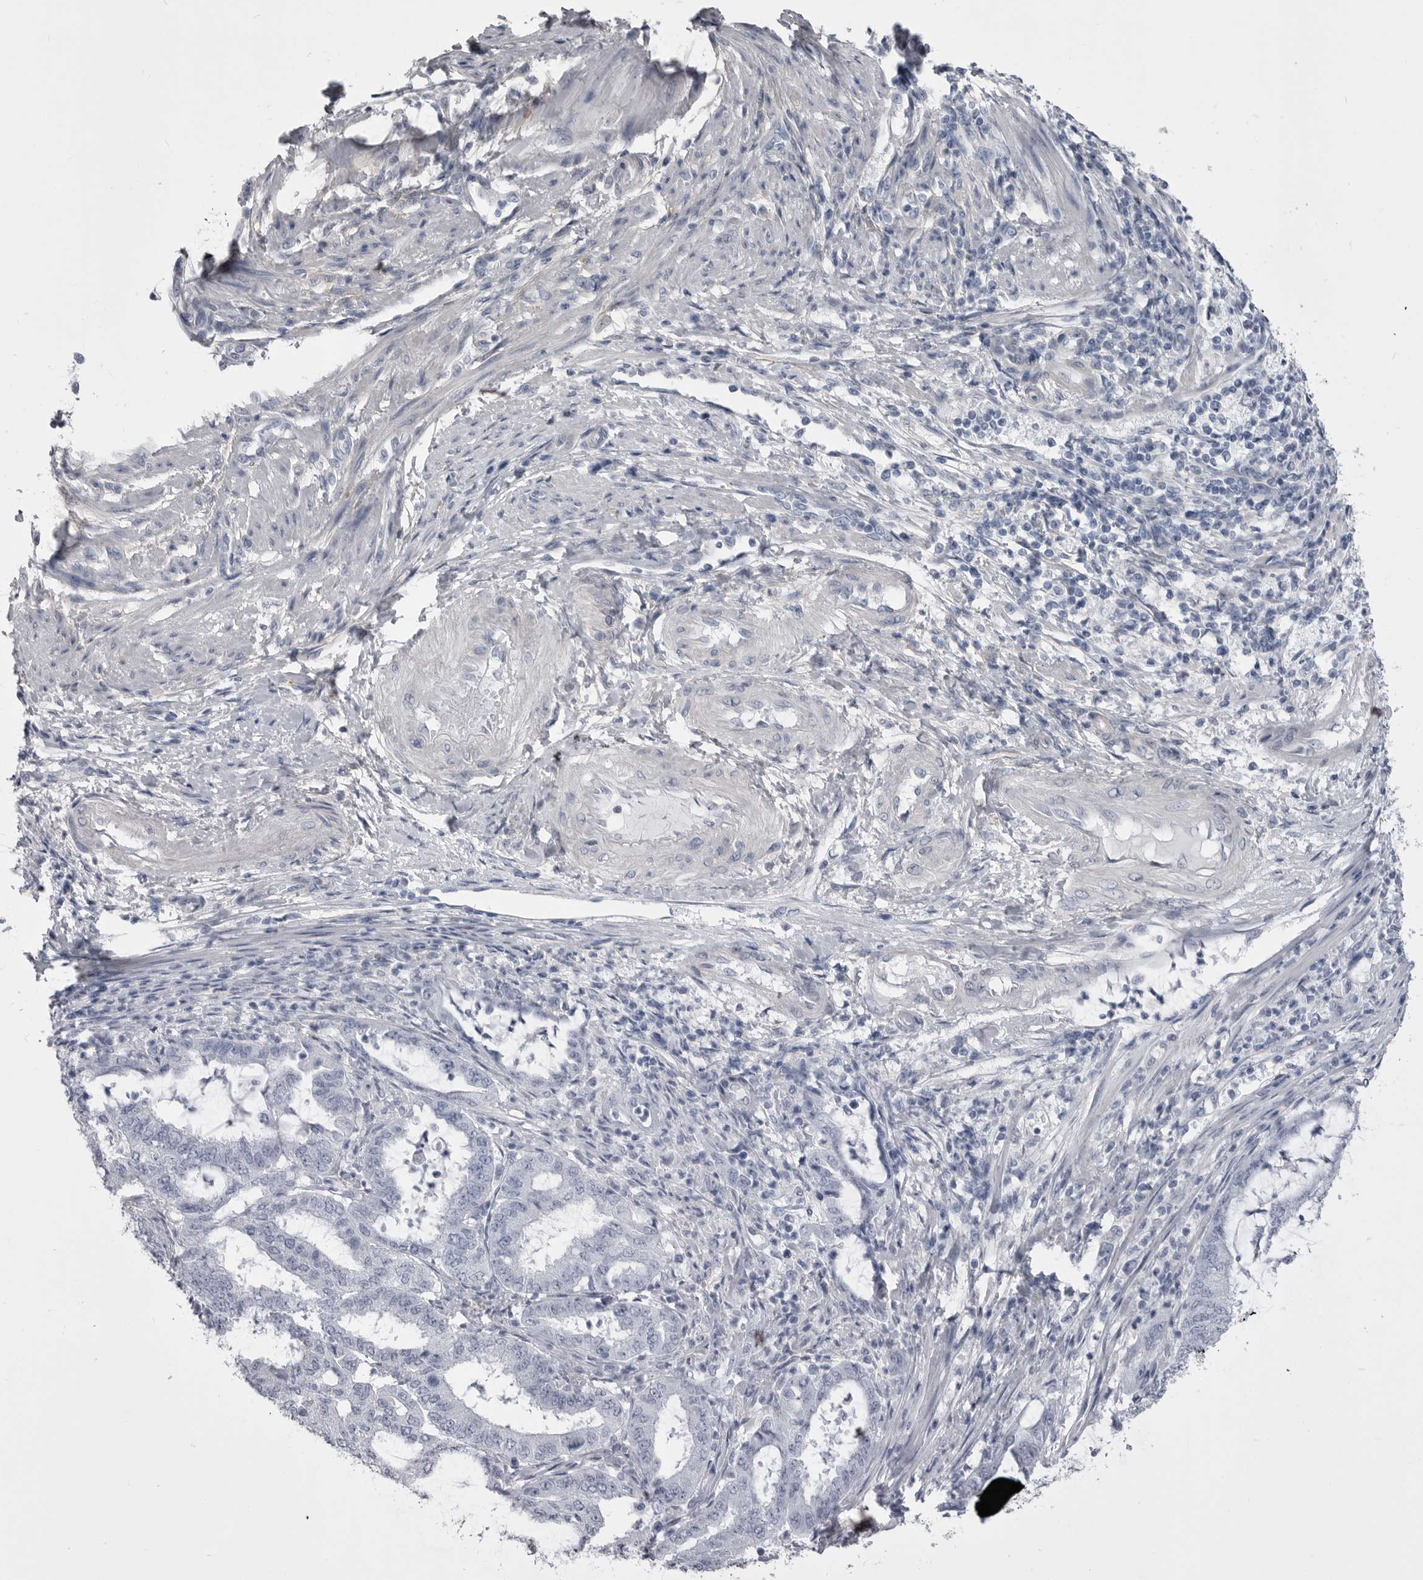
{"staining": {"intensity": "negative", "quantity": "none", "location": "none"}, "tissue": "endometrial cancer", "cell_type": "Tumor cells", "image_type": "cancer", "snomed": [{"axis": "morphology", "description": "Adenocarcinoma, NOS"}, {"axis": "topography", "description": "Endometrium"}], "caption": "Immunohistochemistry micrograph of human adenocarcinoma (endometrial) stained for a protein (brown), which exhibits no expression in tumor cells.", "gene": "ANK2", "patient": {"sex": "female", "age": 51}}